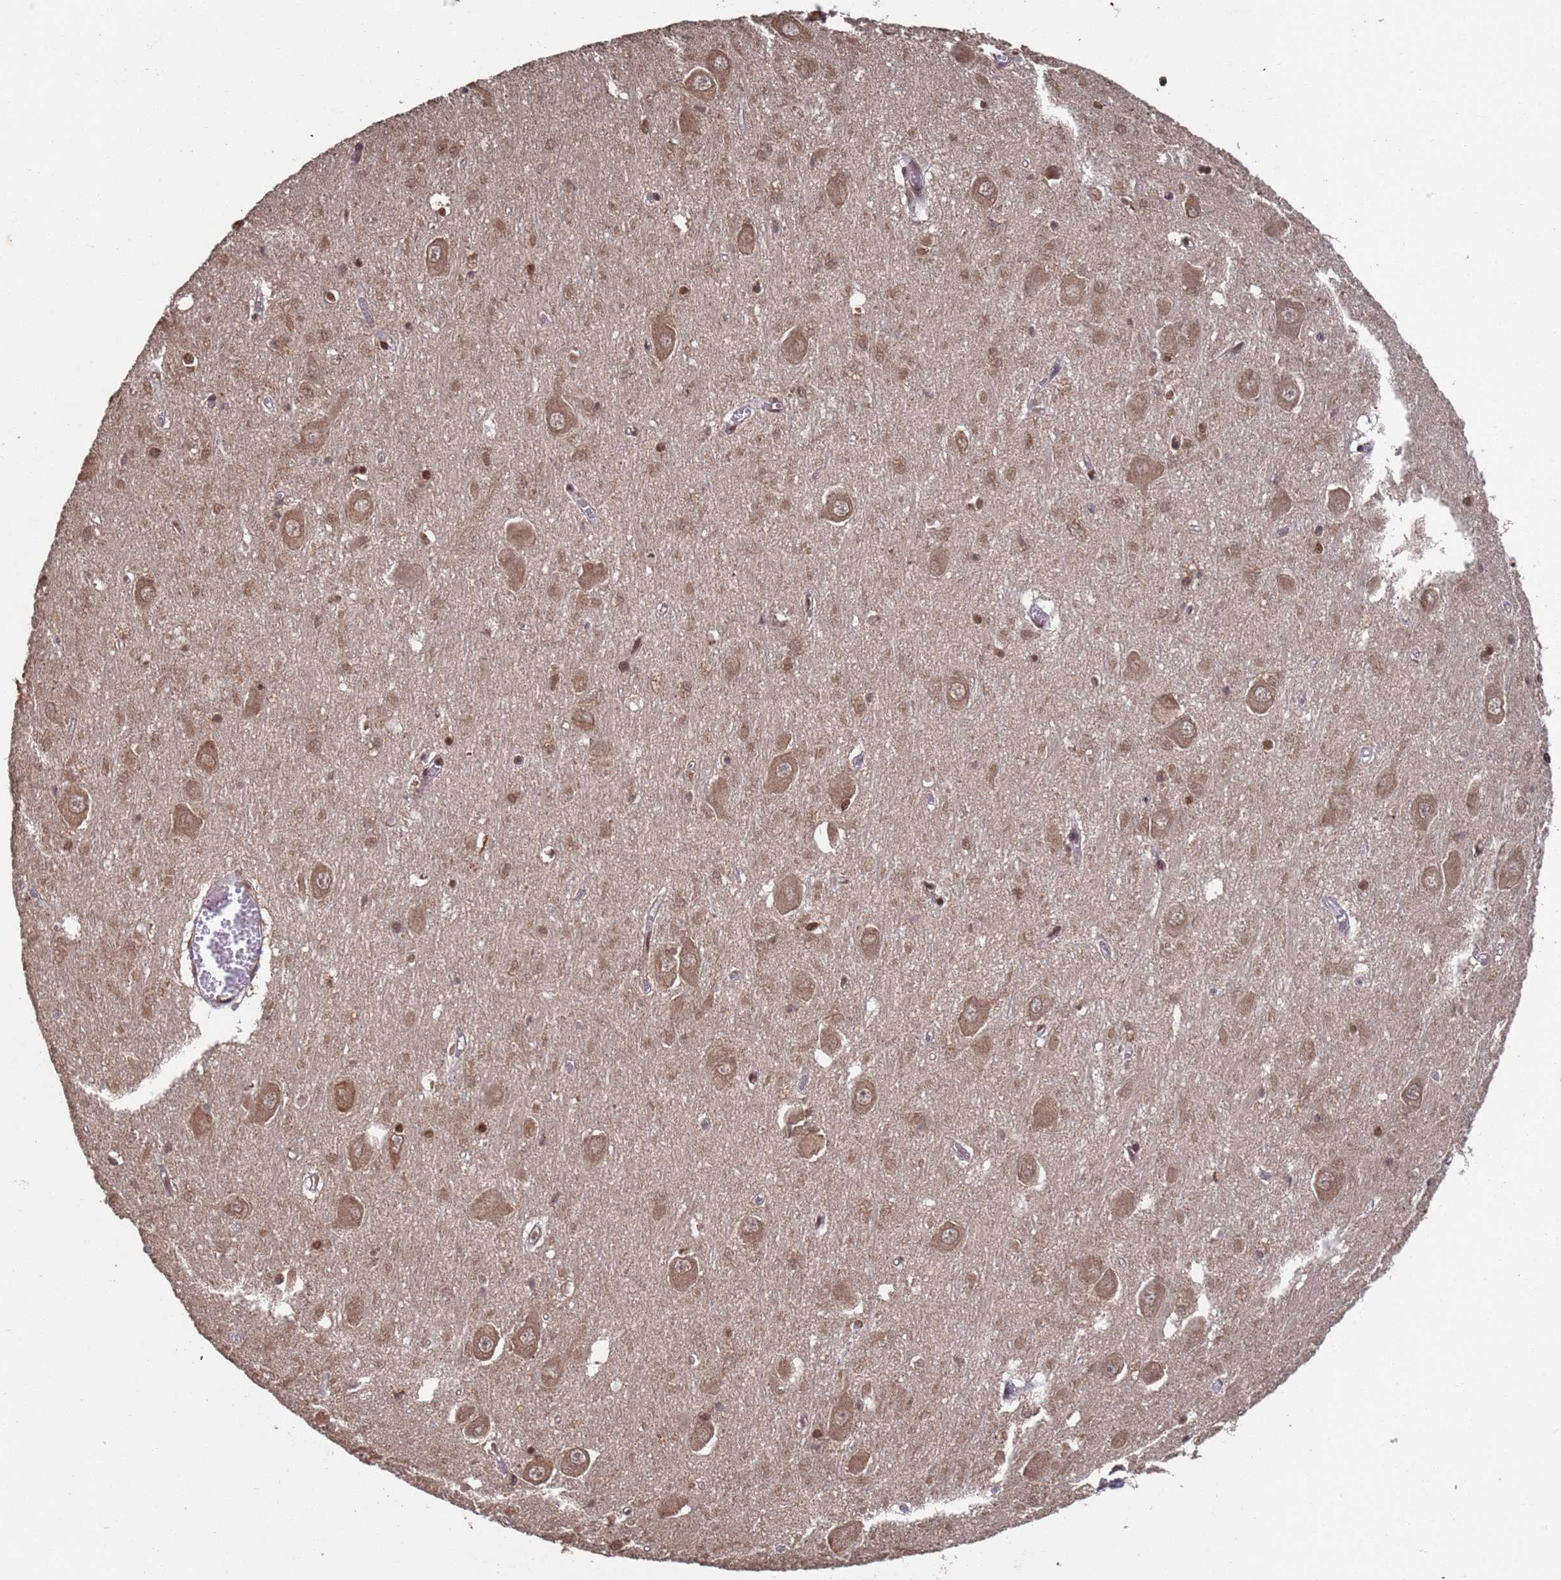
{"staining": {"intensity": "weak", "quantity": ">75%", "location": "cytoplasmic/membranous"}, "tissue": "hippocampus", "cell_type": "Glial cells", "image_type": "normal", "snomed": [{"axis": "morphology", "description": "Normal tissue, NOS"}, {"axis": "topography", "description": "Hippocampus"}], "caption": "Immunohistochemistry (IHC) photomicrograph of unremarkable hippocampus stained for a protein (brown), which exhibits low levels of weak cytoplasmic/membranous staining in approximately >75% of glial cells.", "gene": "FUBP3", "patient": {"sex": "male", "age": 70}}